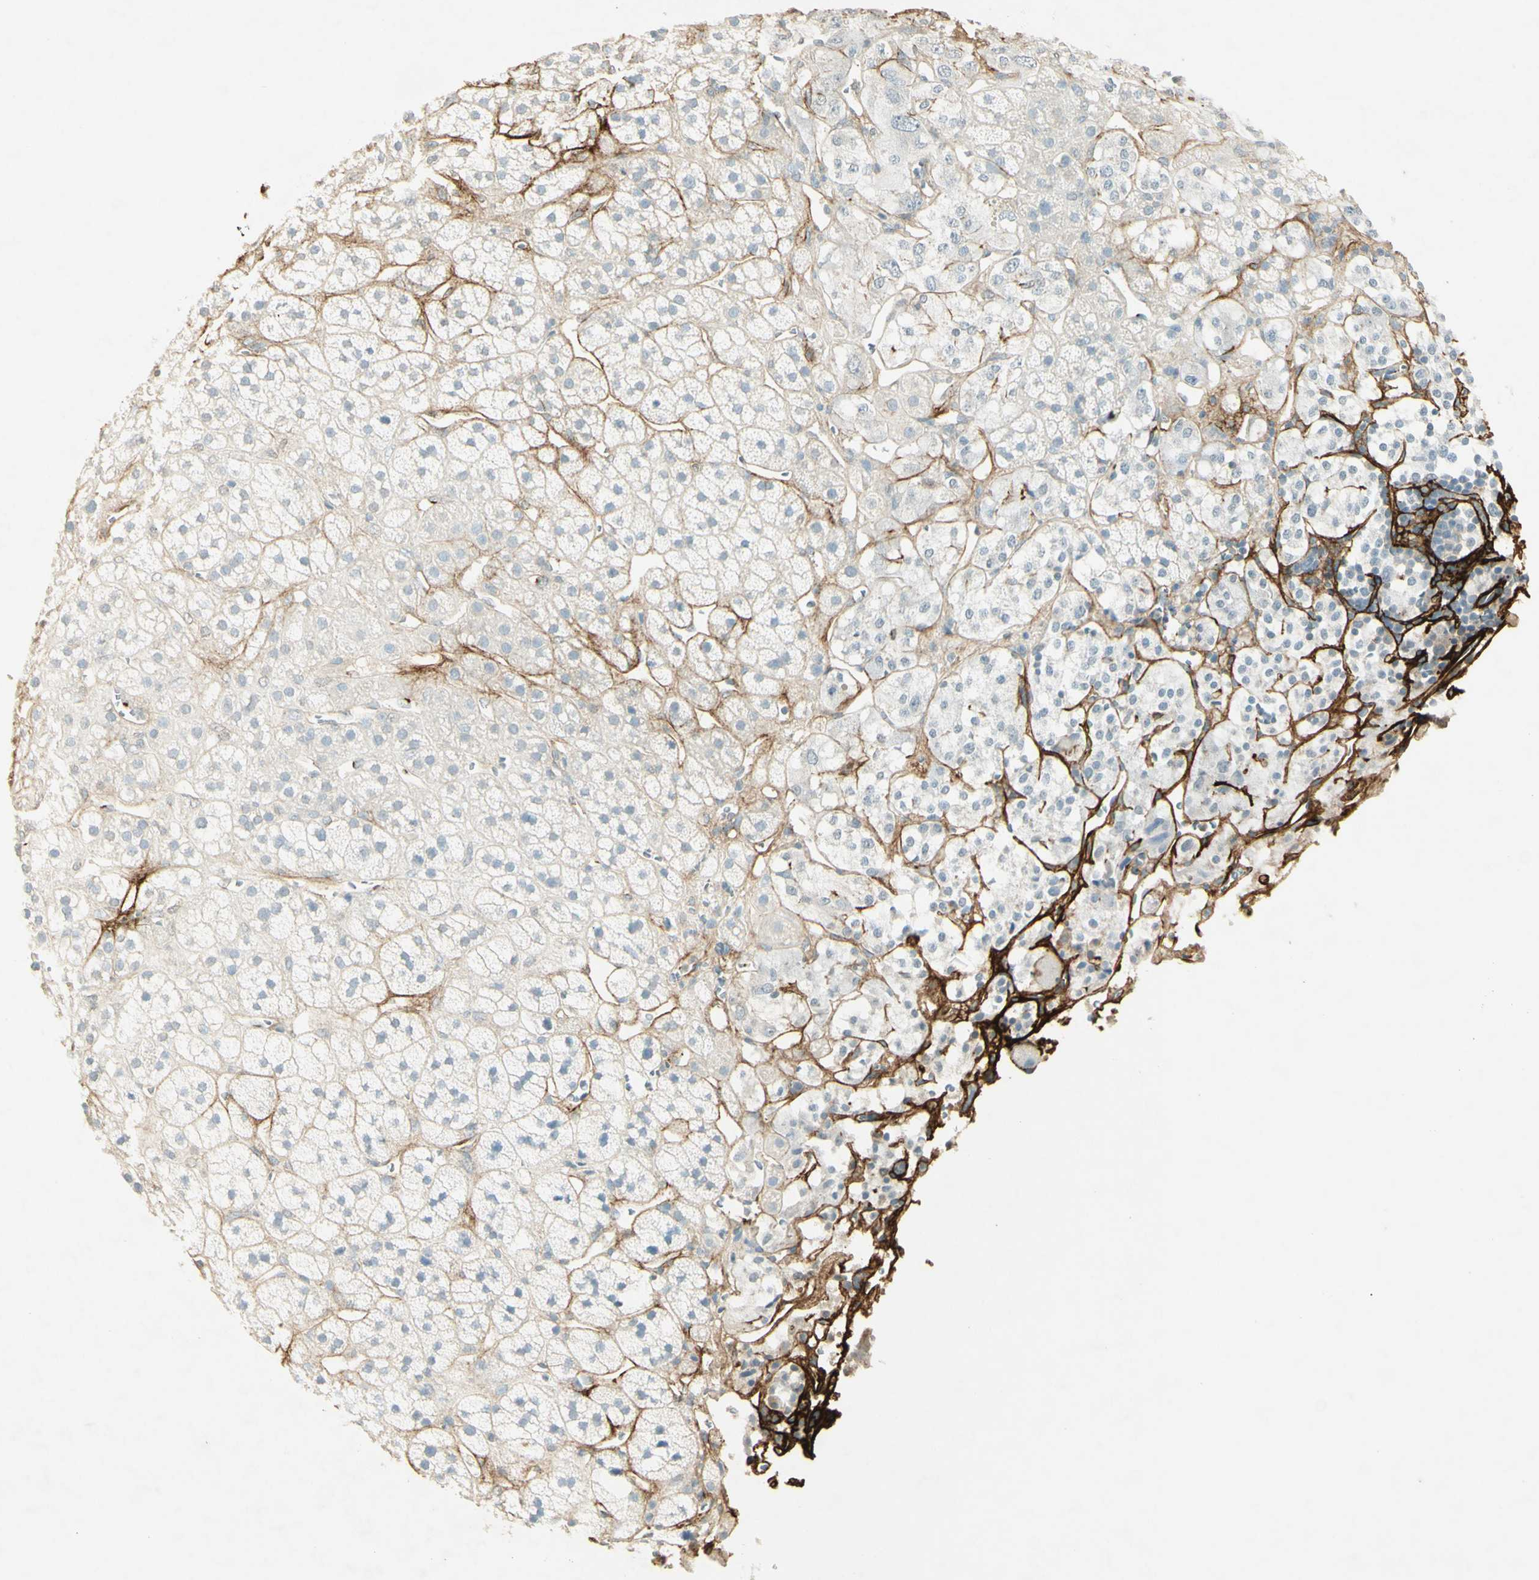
{"staining": {"intensity": "negative", "quantity": "none", "location": "none"}, "tissue": "adrenal gland", "cell_type": "Glandular cells", "image_type": "normal", "snomed": [{"axis": "morphology", "description": "Normal tissue, NOS"}, {"axis": "topography", "description": "Adrenal gland"}], "caption": "The image reveals no significant expression in glandular cells of adrenal gland. (Brightfield microscopy of DAB (3,3'-diaminobenzidine) immunohistochemistry at high magnification).", "gene": "TNN", "patient": {"sex": "male", "age": 56}}